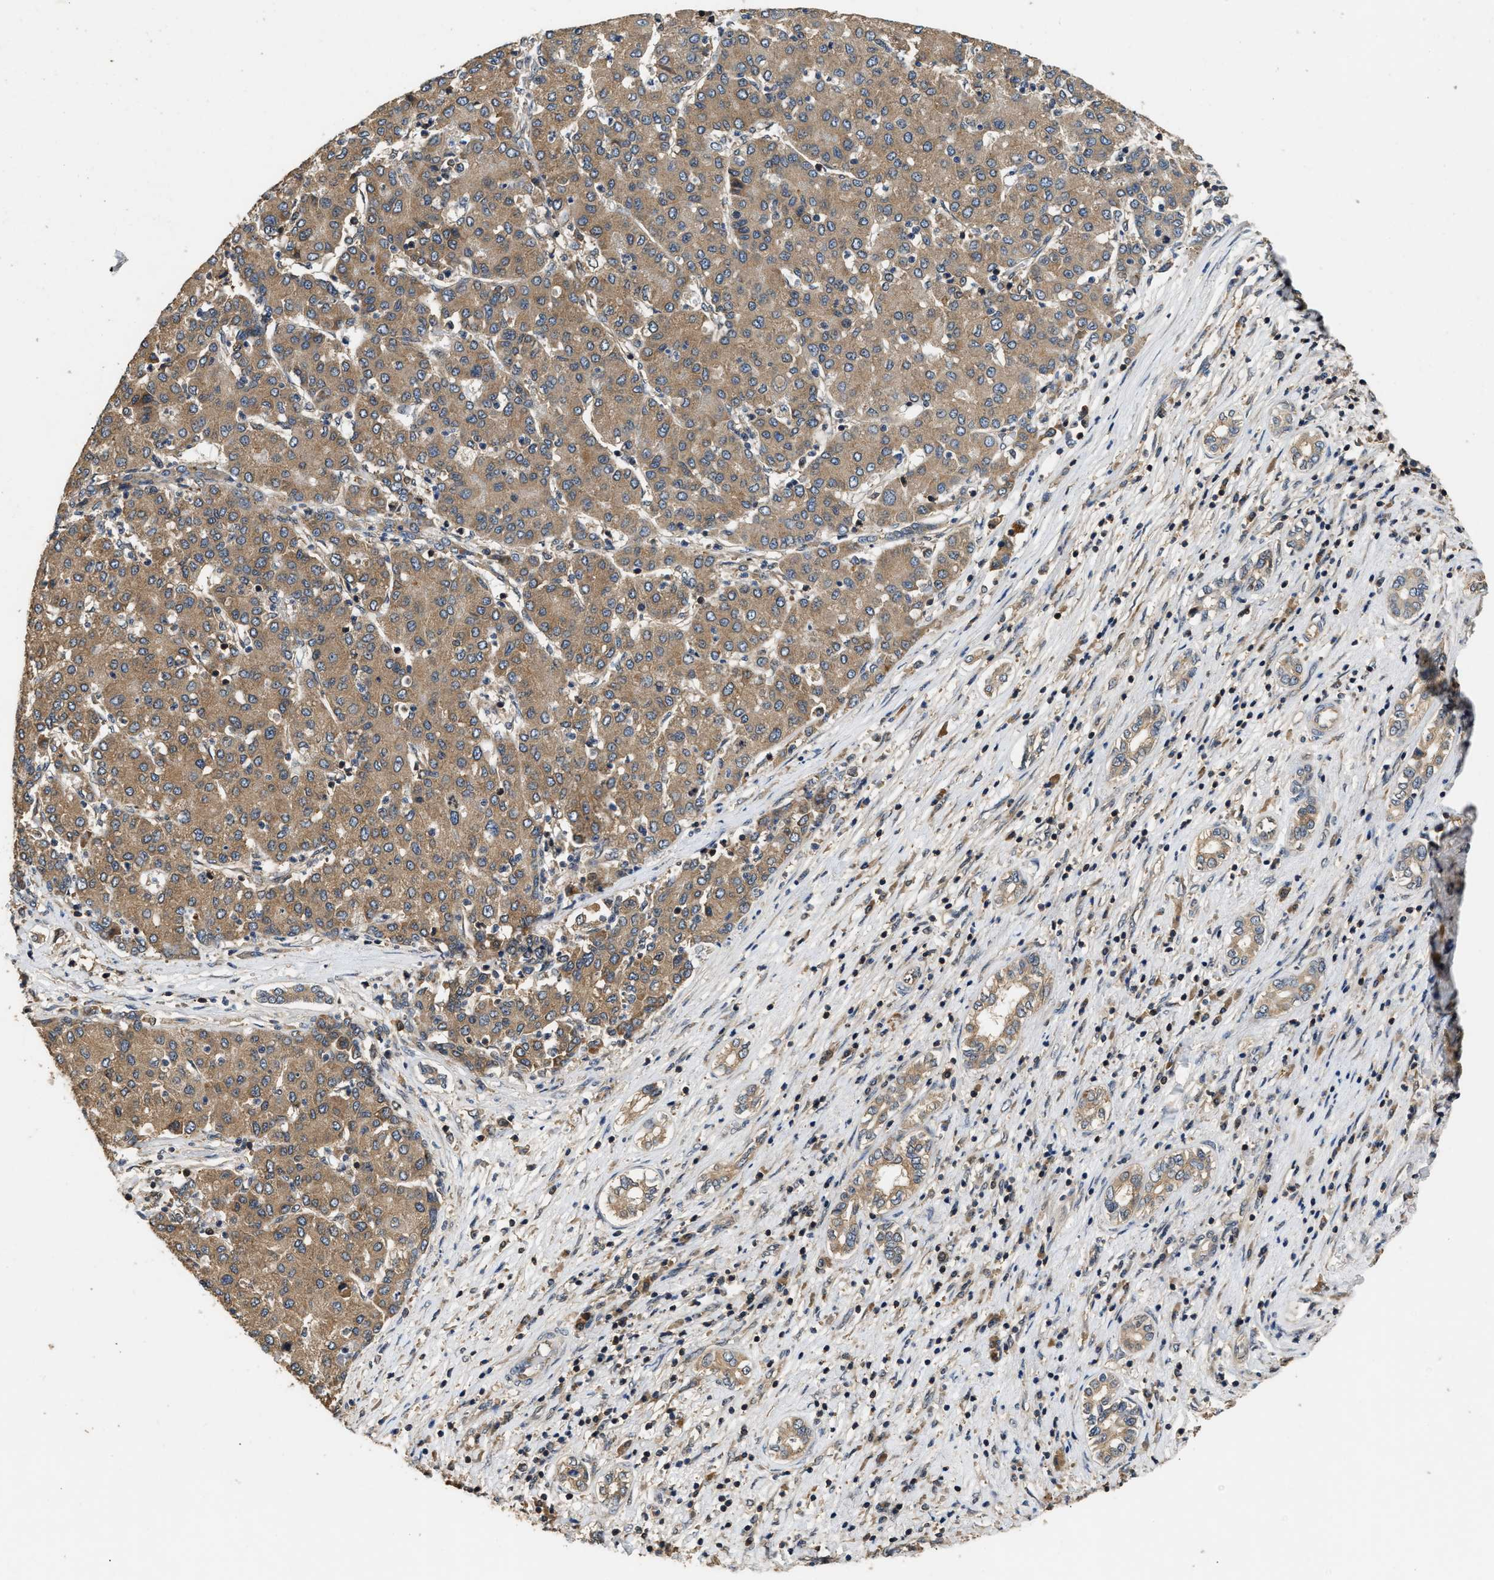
{"staining": {"intensity": "moderate", "quantity": ">75%", "location": "cytoplasmic/membranous"}, "tissue": "liver cancer", "cell_type": "Tumor cells", "image_type": "cancer", "snomed": [{"axis": "morphology", "description": "Carcinoma, Hepatocellular, NOS"}, {"axis": "topography", "description": "Liver"}], "caption": "Approximately >75% of tumor cells in liver hepatocellular carcinoma show moderate cytoplasmic/membranous protein expression as visualized by brown immunohistochemical staining.", "gene": "DNAJC2", "patient": {"sex": "male", "age": 65}}